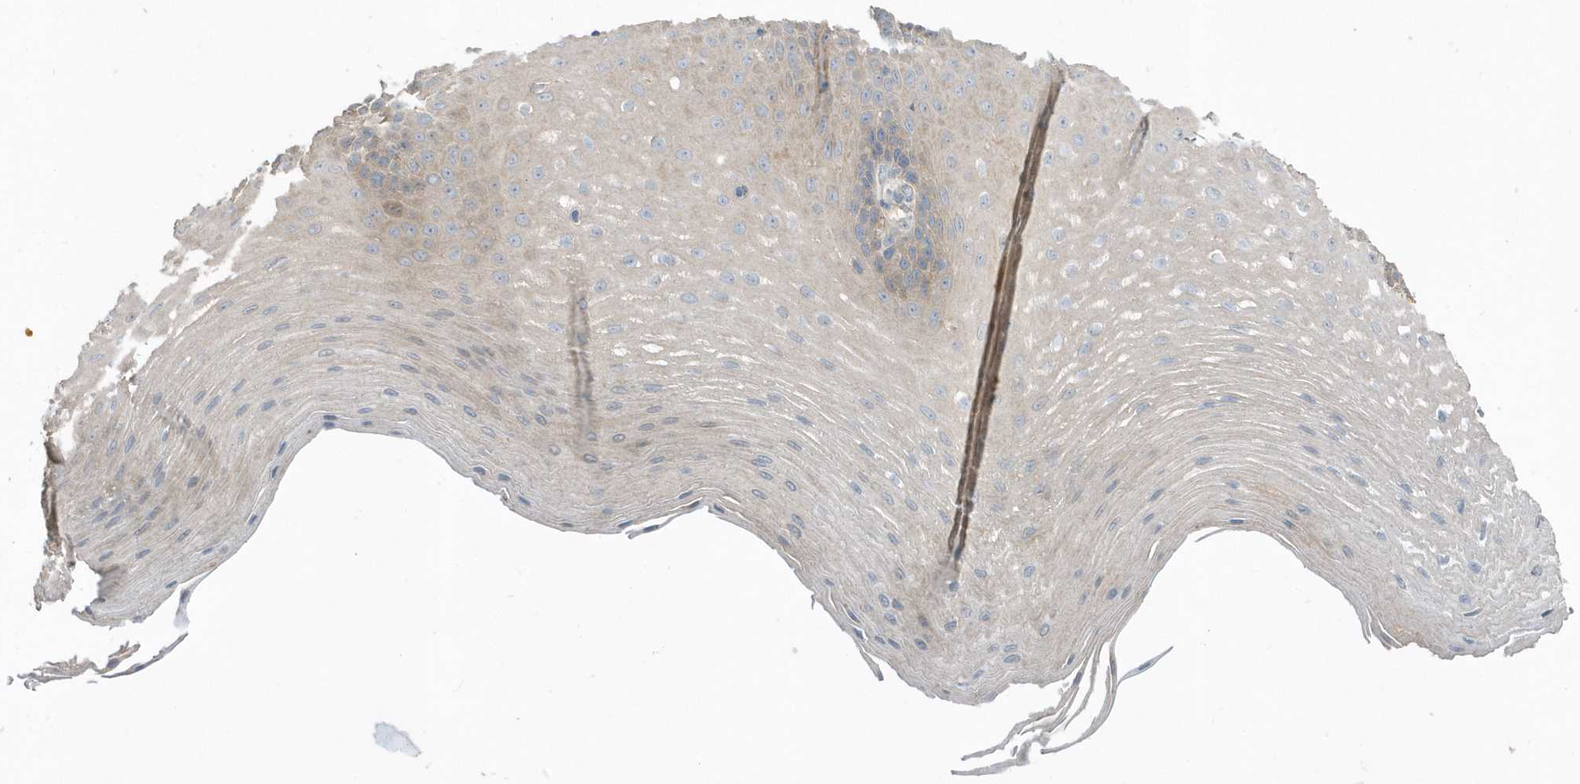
{"staining": {"intensity": "weak", "quantity": "<25%", "location": "cytoplasmic/membranous"}, "tissue": "esophagus", "cell_type": "Squamous epithelial cells", "image_type": "normal", "snomed": [{"axis": "morphology", "description": "Normal tissue, NOS"}, {"axis": "topography", "description": "Esophagus"}], "caption": "An immunohistochemistry (IHC) image of normal esophagus is shown. There is no staining in squamous epithelial cells of esophagus. (Brightfield microscopy of DAB immunohistochemistry at high magnification).", "gene": "USP53", "patient": {"sex": "male", "age": 62}}